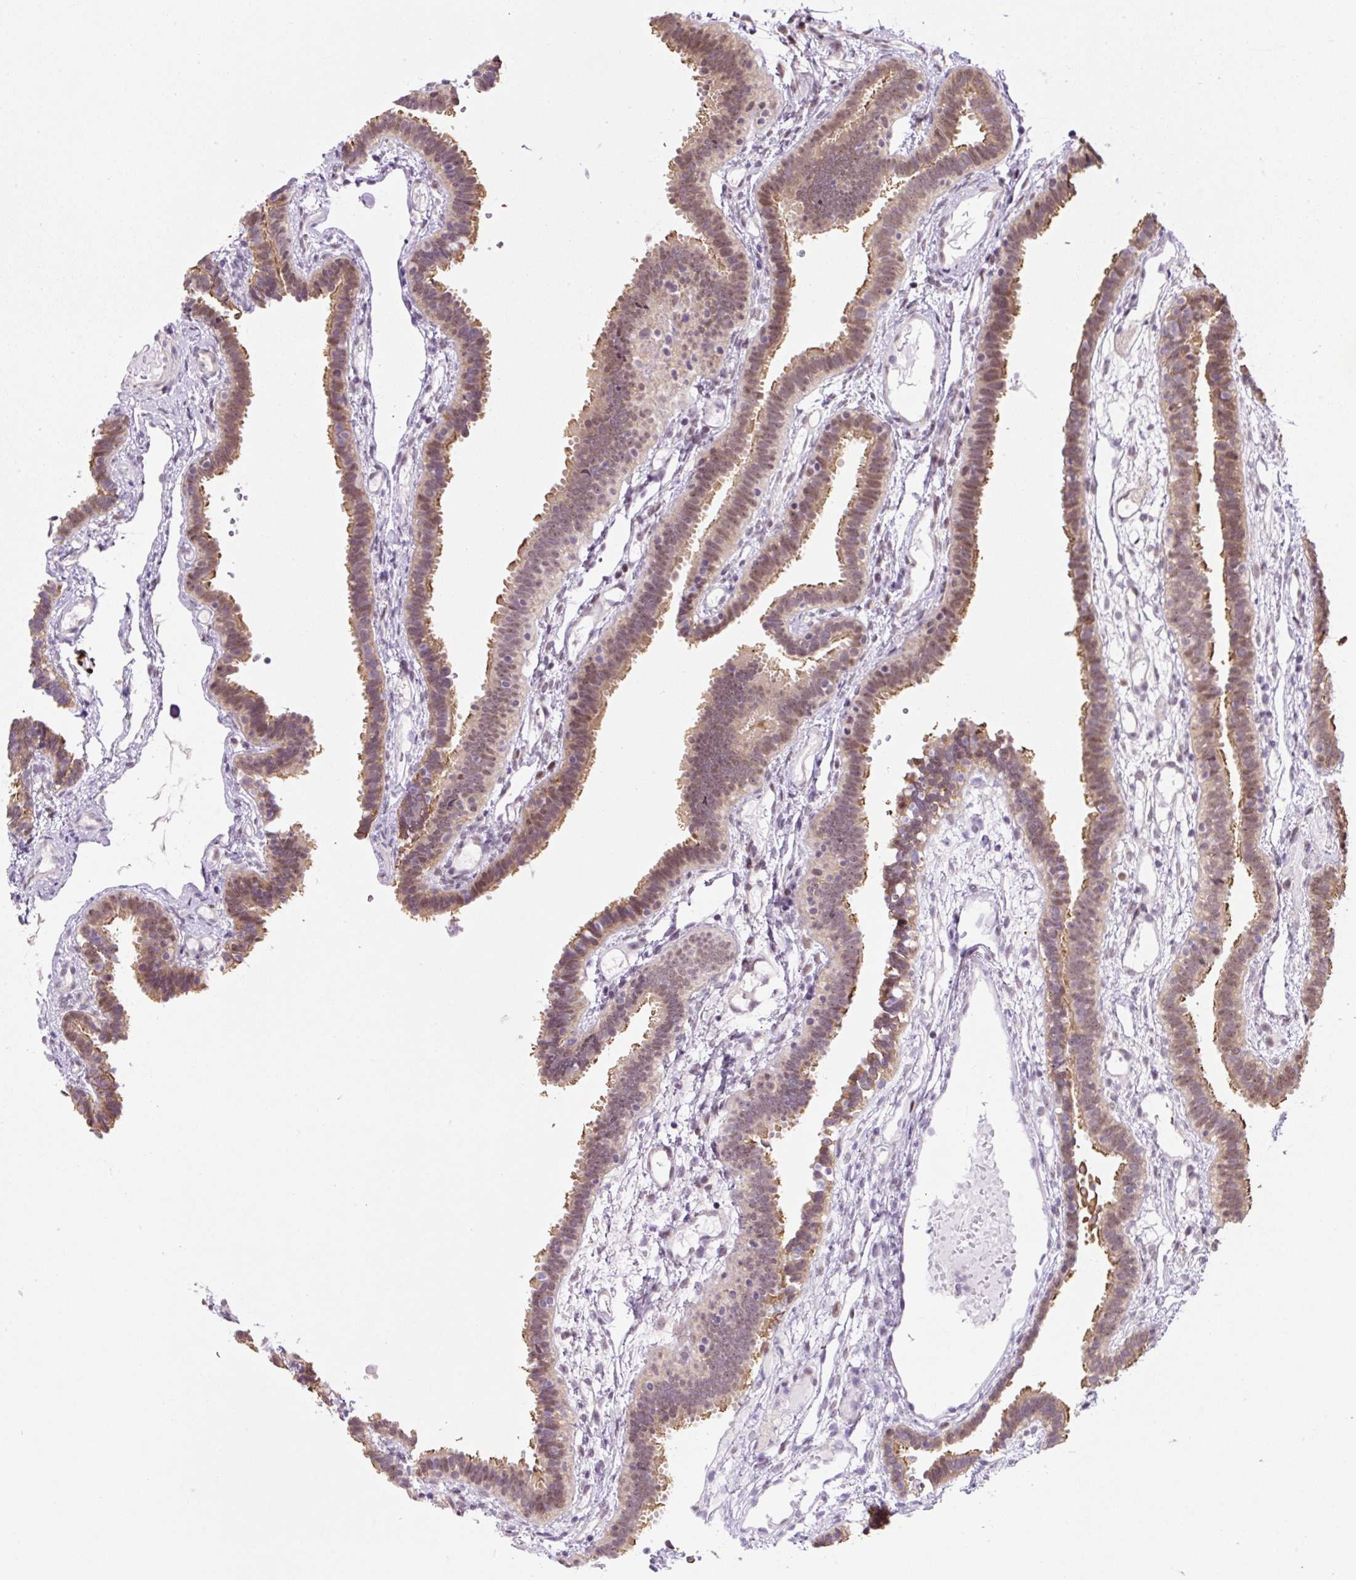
{"staining": {"intensity": "moderate", "quantity": ">75%", "location": "cytoplasmic/membranous,nuclear"}, "tissue": "fallopian tube", "cell_type": "Glandular cells", "image_type": "normal", "snomed": [{"axis": "morphology", "description": "Normal tissue, NOS"}, {"axis": "topography", "description": "Fallopian tube"}], "caption": "IHC (DAB) staining of unremarkable human fallopian tube exhibits moderate cytoplasmic/membranous,nuclear protein expression in about >75% of glandular cells.", "gene": "TAF1A", "patient": {"sex": "female", "age": 37}}